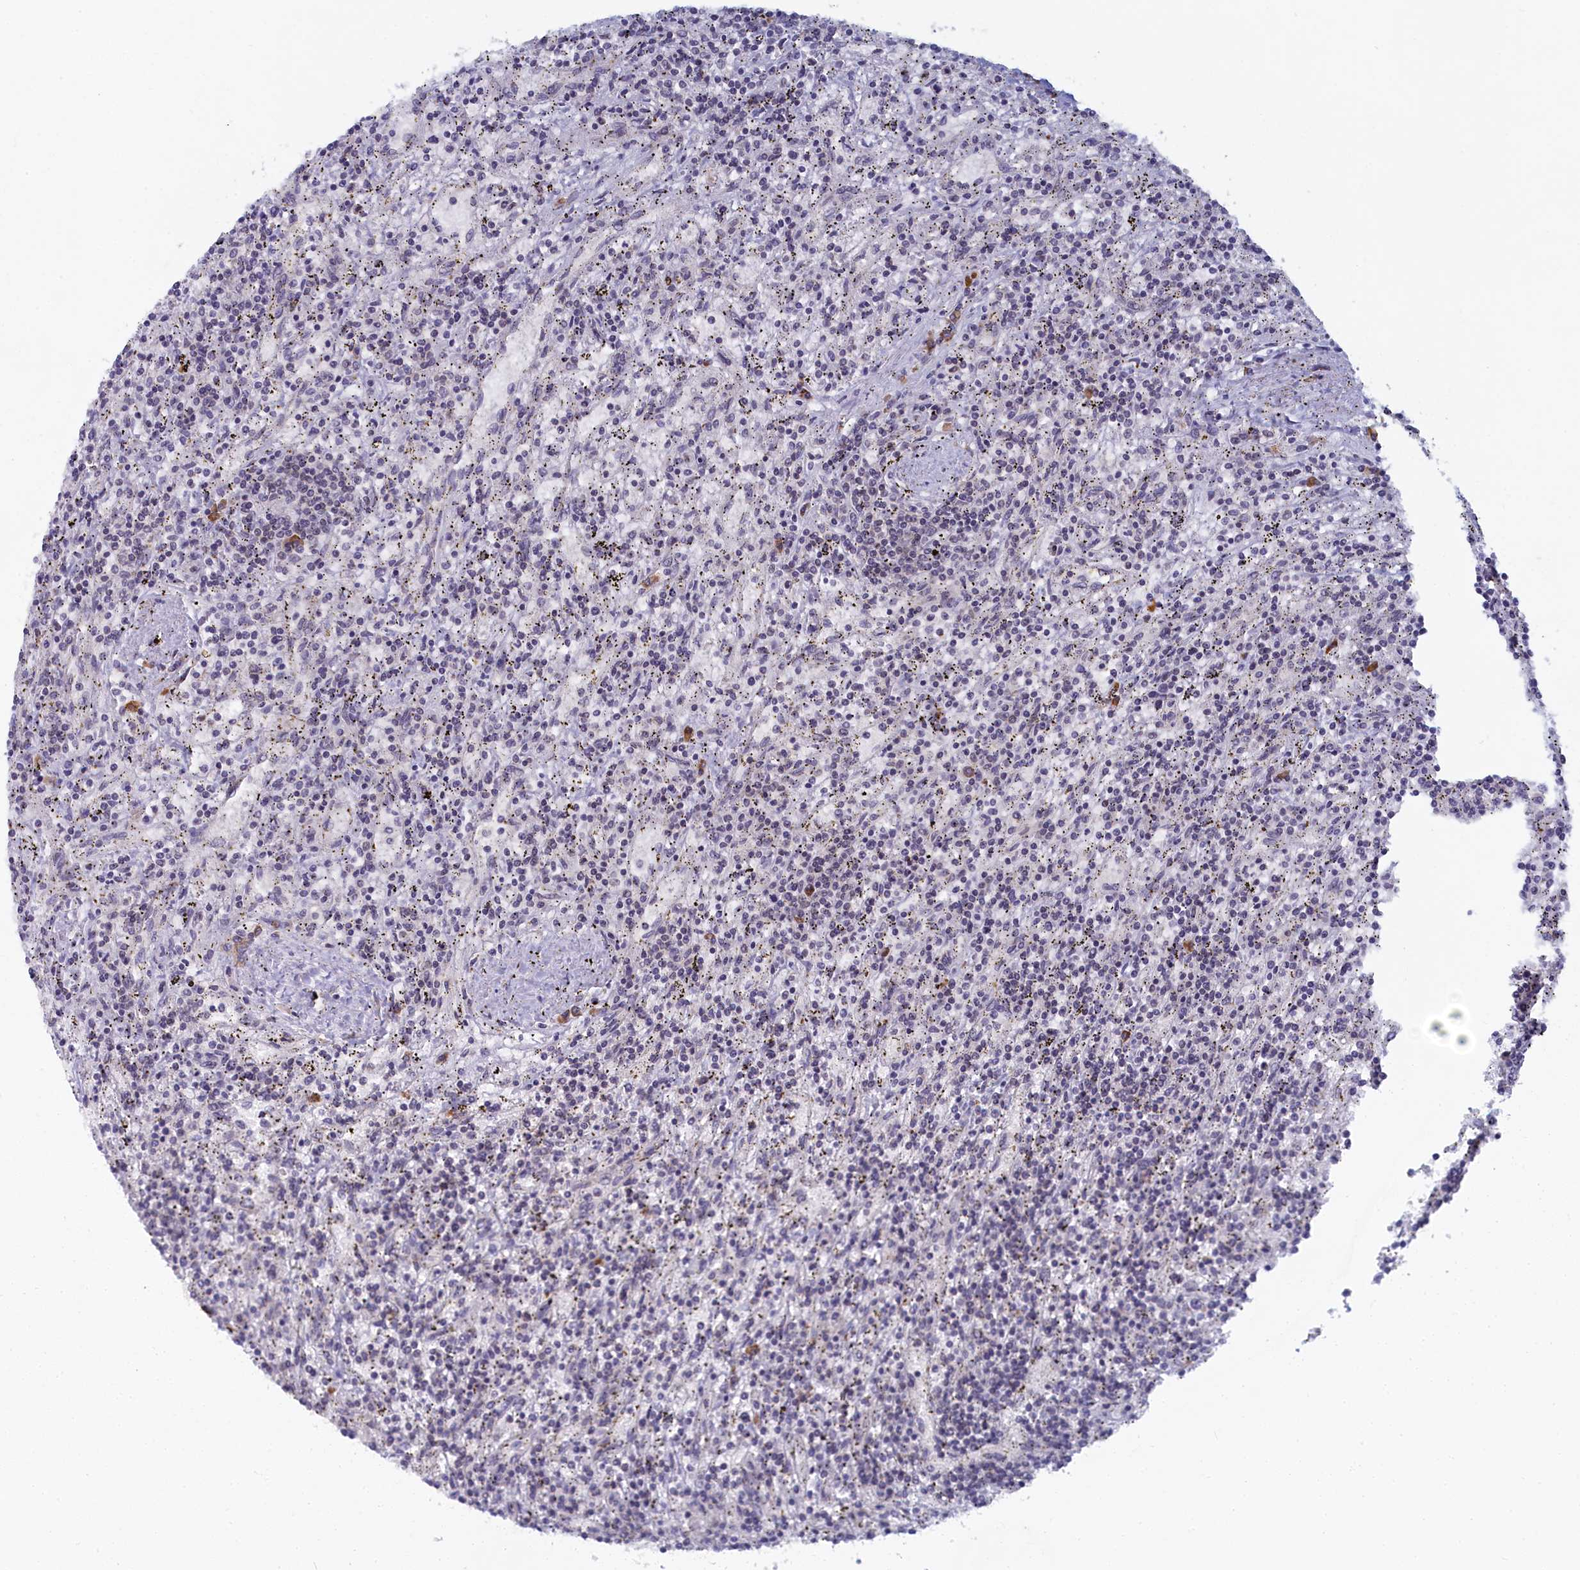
{"staining": {"intensity": "negative", "quantity": "none", "location": "none"}, "tissue": "lymphoma", "cell_type": "Tumor cells", "image_type": "cancer", "snomed": [{"axis": "morphology", "description": "Malignant lymphoma, non-Hodgkin's type, Low grade"}, {"axis": "topography", "description": "Spleen"}], "caption": "The immunohistochemistry histopathology image has no significant positivity in tumor cells of lymphoma tissue.", "gene": "DNAJC17", "patient": {"sex": "male", "age": 76}}